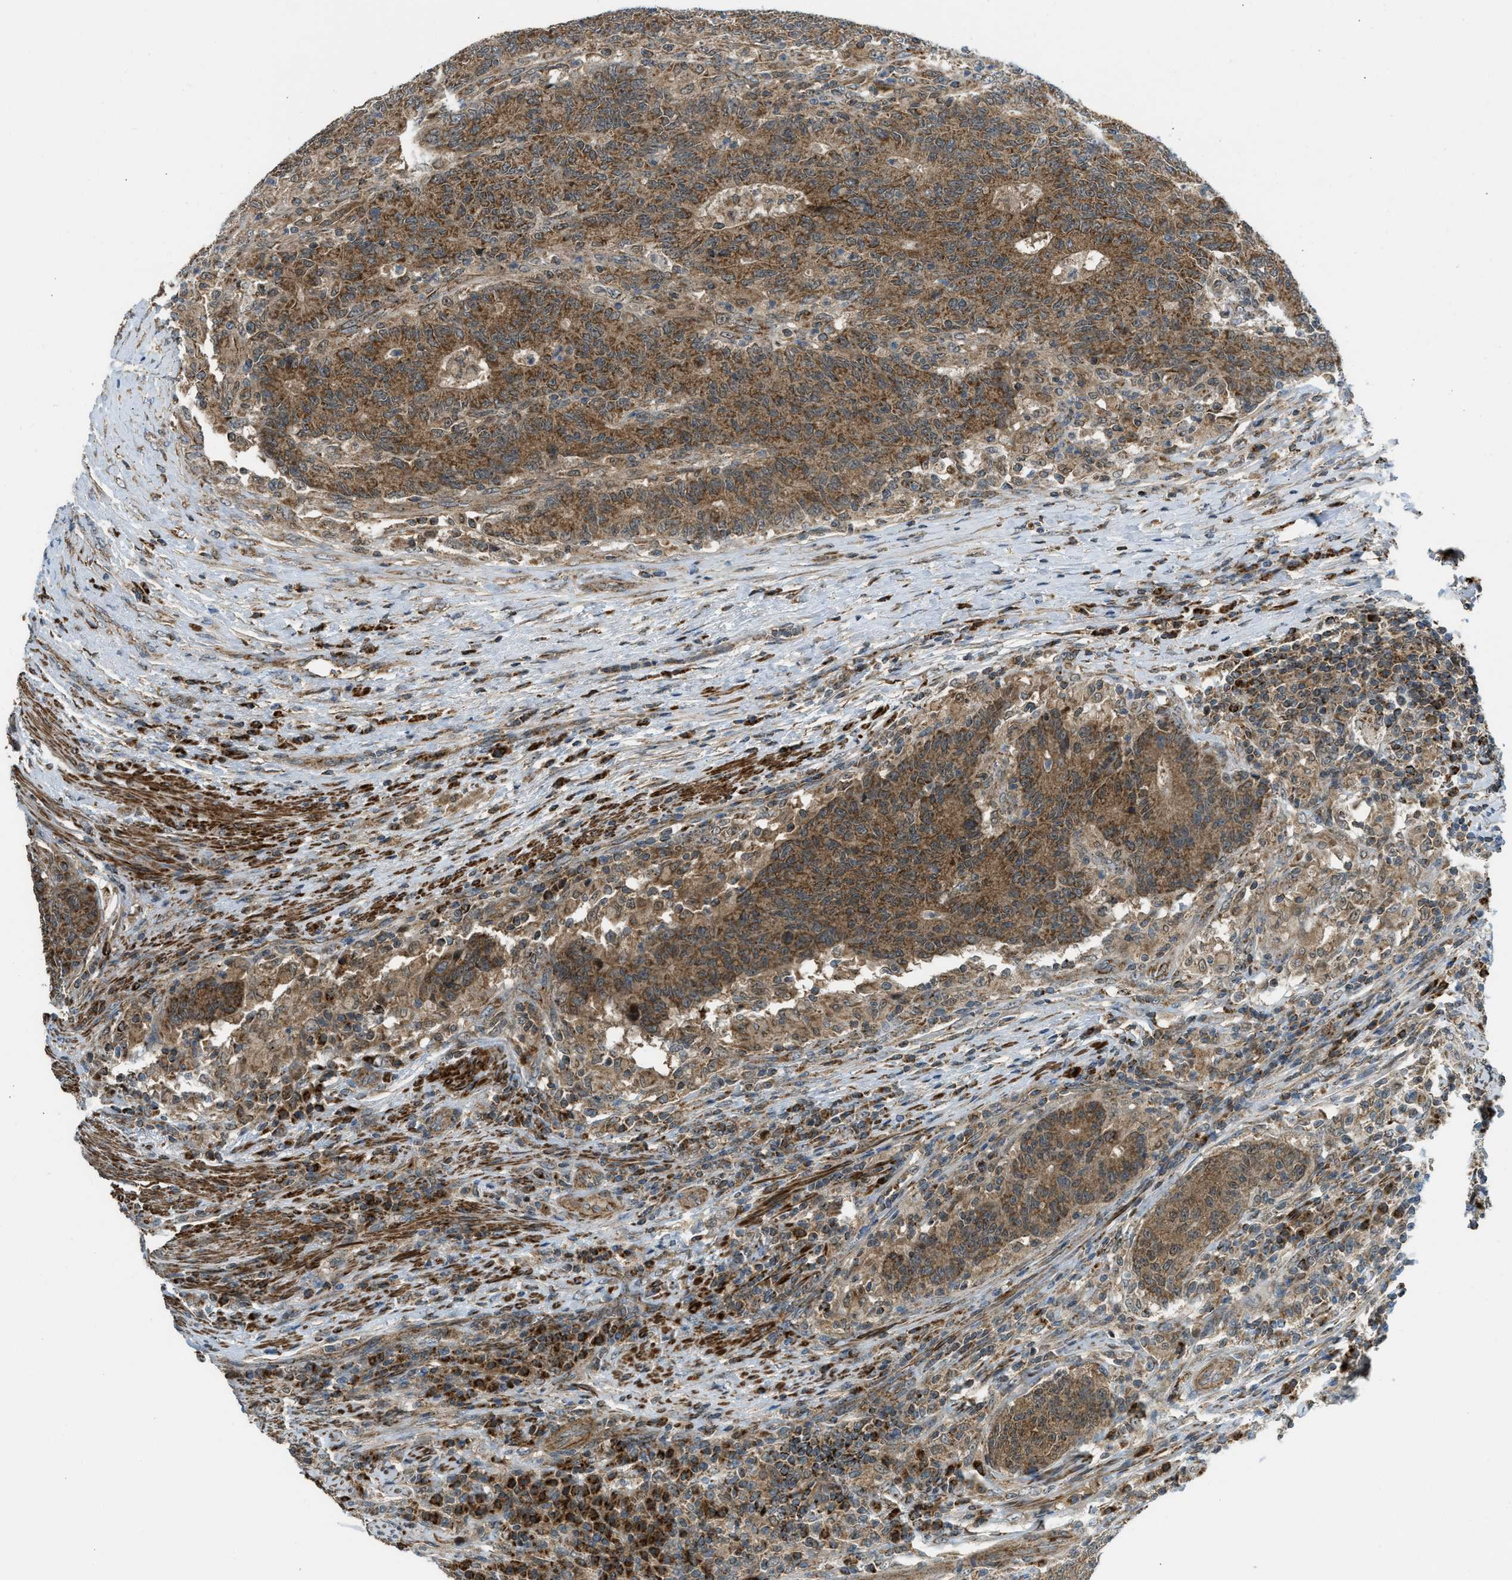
{"staining": {"intensity": "moderate", "quantity": ">75%", "location": "cytoplasmic/membranous"}, "tissue": "colorectal cancer", "cell_type": "Tumor cells", "image_type": "cancer", "snomed": [{"axis": "morphology", "description": "Normal tissue, NOS"}, {"axis": "morphology", "description": "Adenocarcinoma, NOS"}, {"axis": "topography", "description": "Colon"}], "caption": "IHC image of adenocarcinoma (colorectal) stained for a protein (brown), which reveals medium levels of moderate cytoplasmic/membranous expression in approximately >75% of tumor cells.", "gene": "SESN2", "patient": {"sex": "female", "age": 75}}